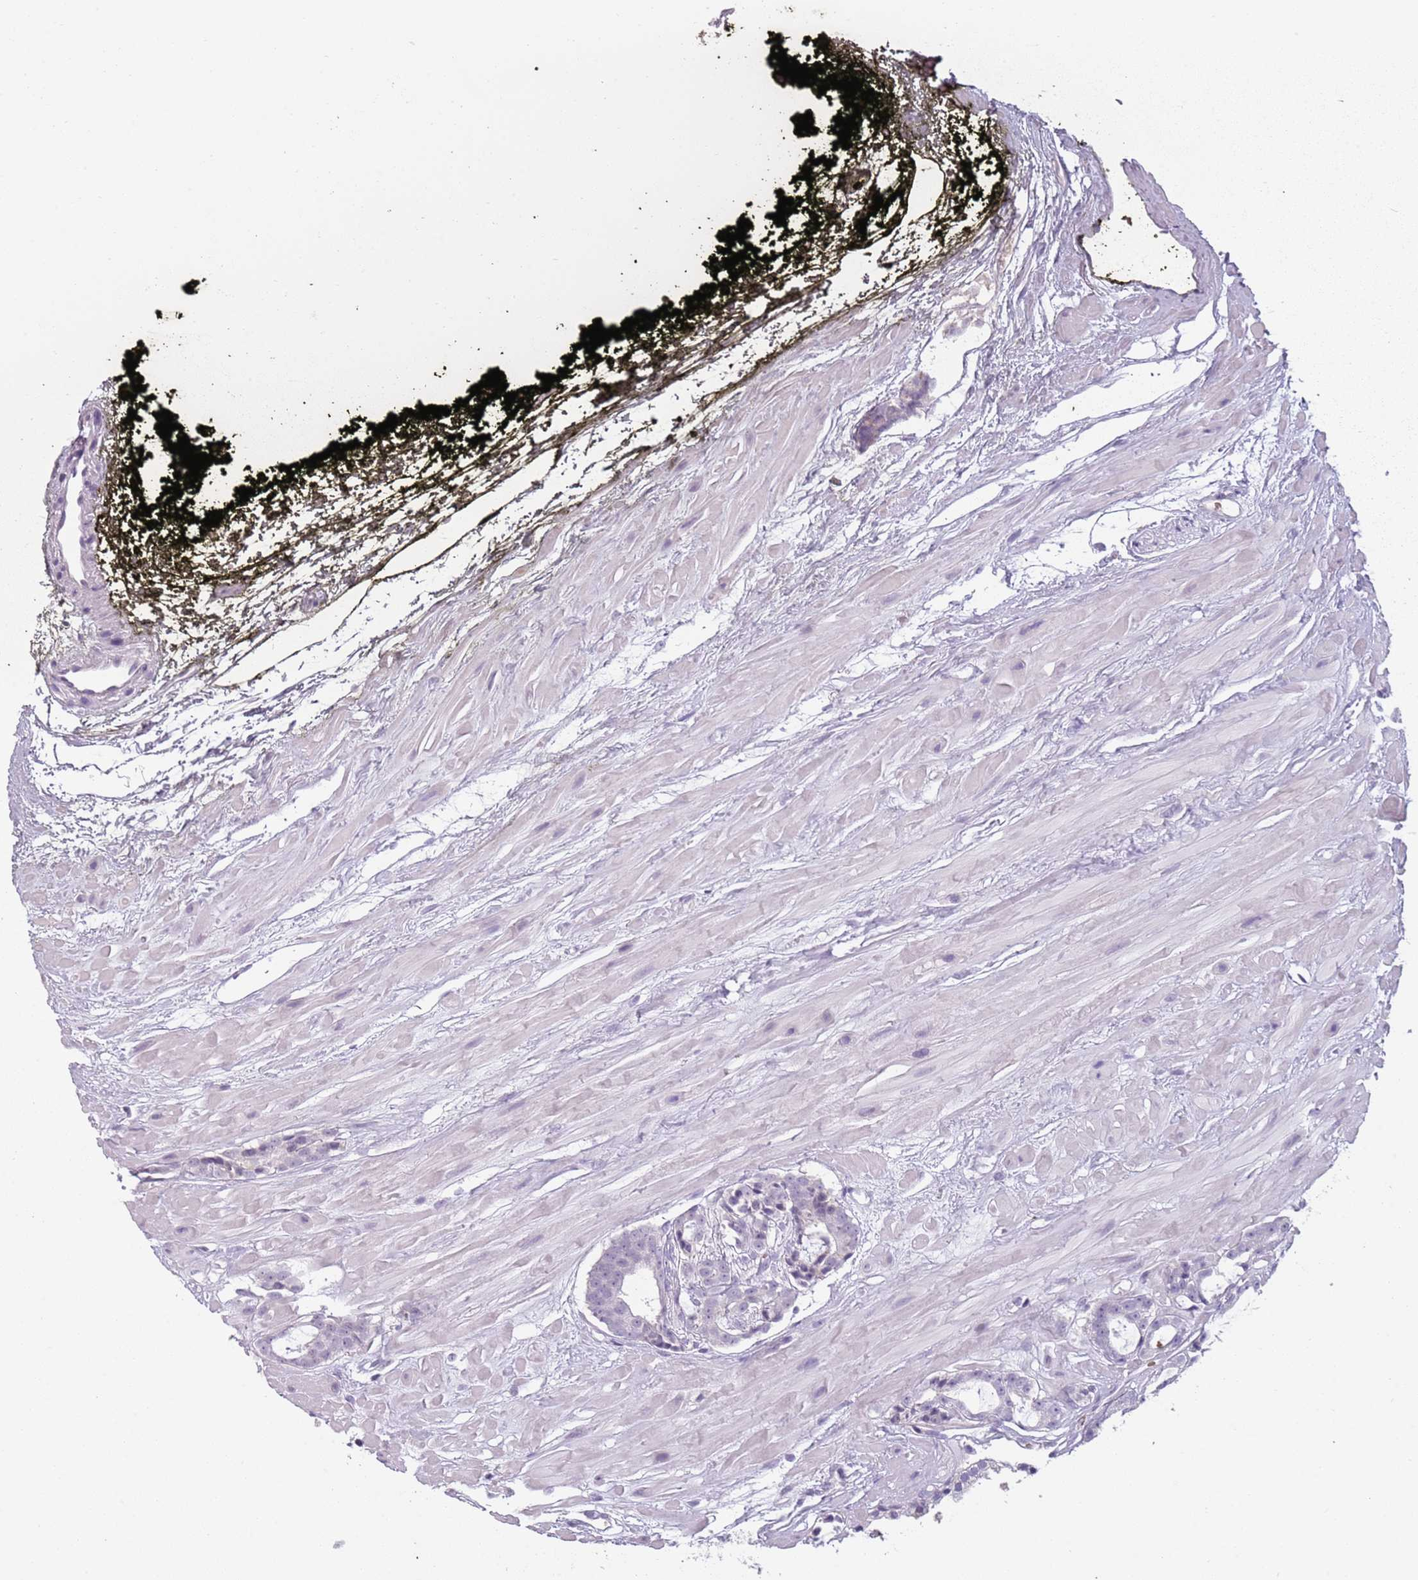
{"staining": {"intensity": "negative", "quantity": "none", "location": "none"}, "tissue": "prostate cancer", "cell_type": "Tumor cells", "image_type": "cancer", "snomed": [{"axis": "morphology", "description": "Adenocarcinoma, High grade"}, {"axis": "topography", "description": "Prostate"}], "caption": "Tumor cells show no significant expression in prostate cancer (adenocarcinoma (high-grade)).", "gene": "PIEZO1", "patient": {"sex": "male", "age": 71}}